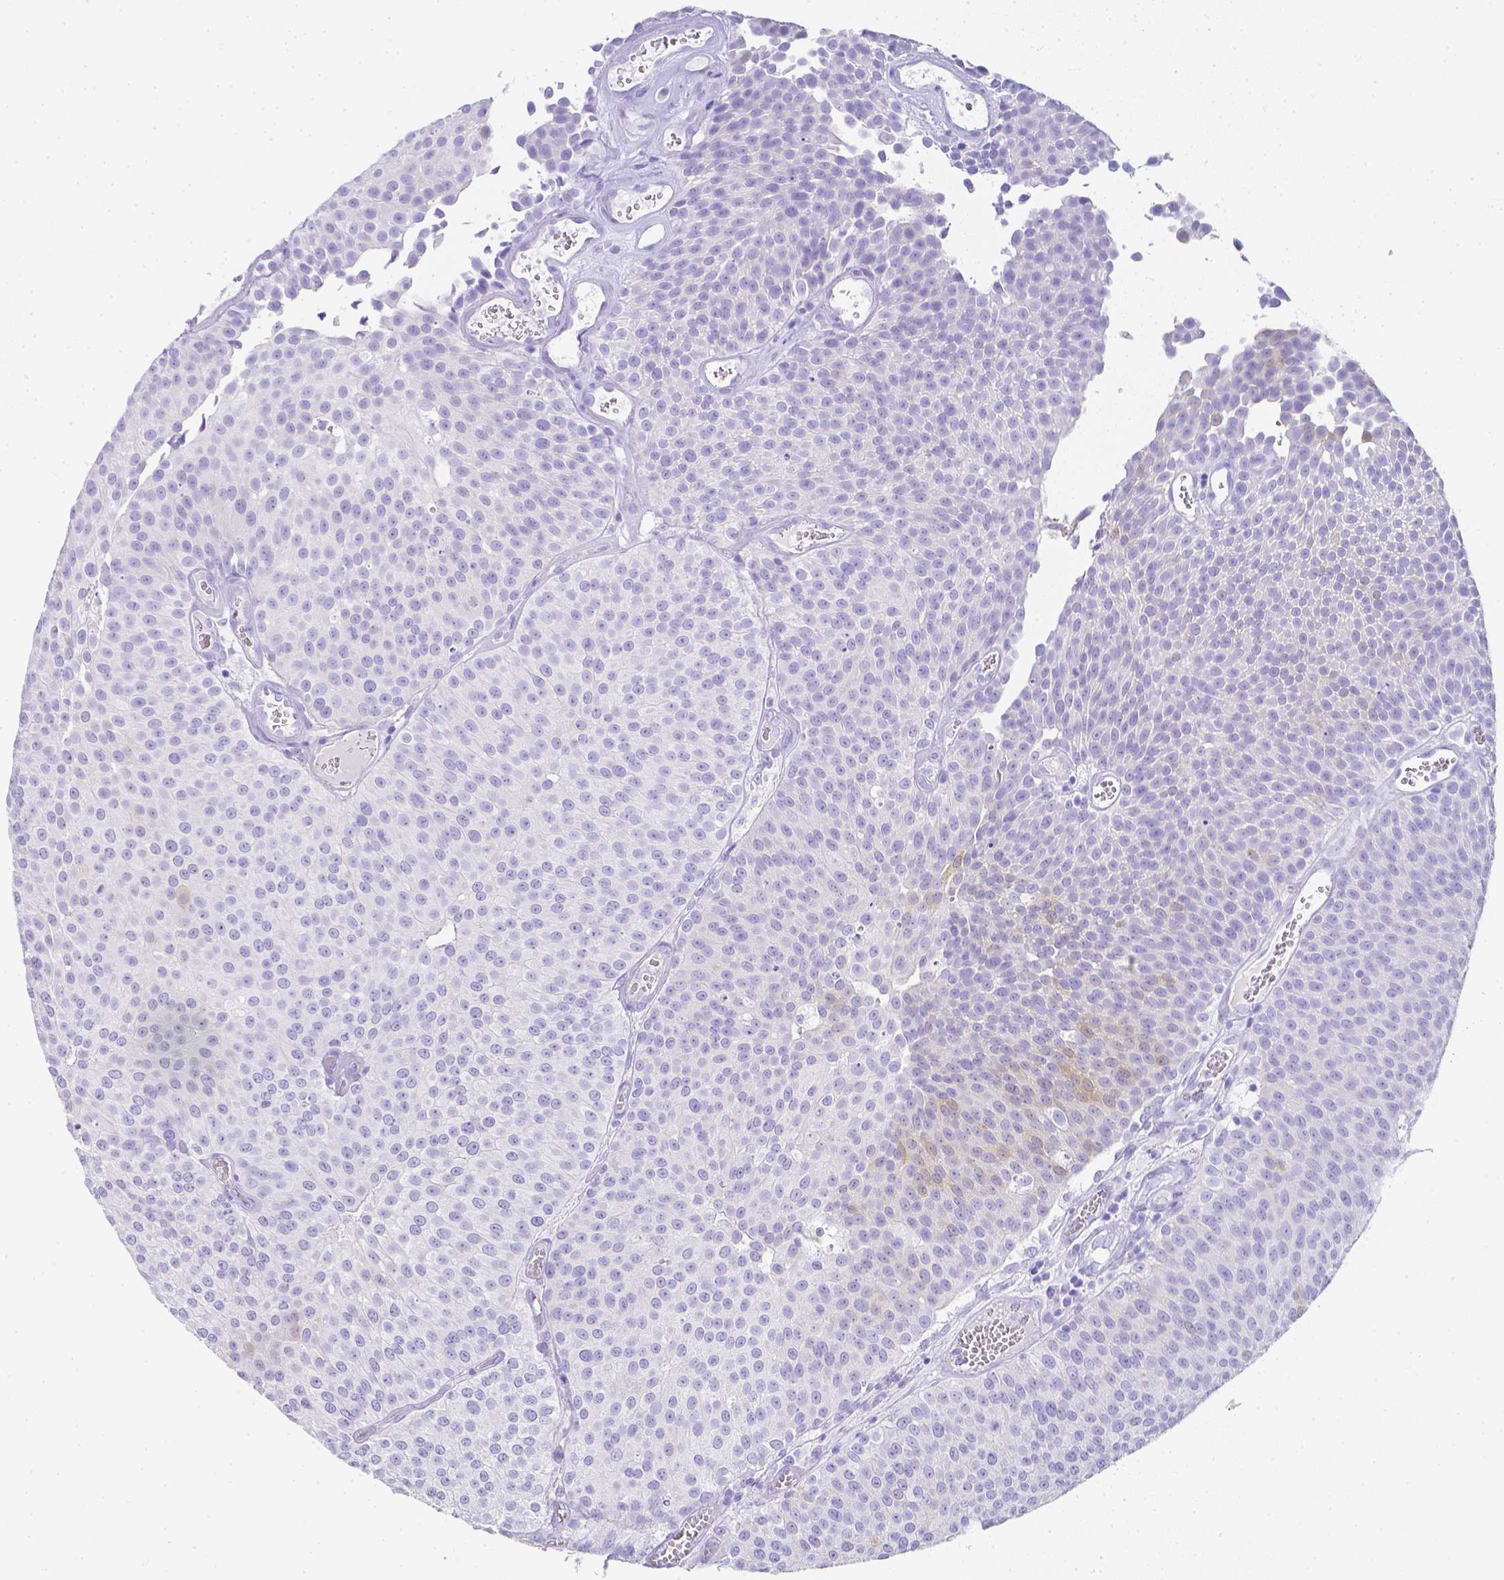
{"staining": {"intensity": "negative", "quantity": "none", "location": "none"}, "tissue": "urothelial cancer", "cell_type": "Tumor cells", "image_type": "cancer", "snomed": [{"axis": "morphology", "description": "Urothelial carcinoma, Low grade"}, {"axis": "topography", "description": "Urinary bladder"}], "caption": "Immunohistochemistry (IHC) of urothelial cancer demonstrates no expression in tumor cells.", "gene": "LGALS4", "patient": {"sex": "female", "age": 79}}